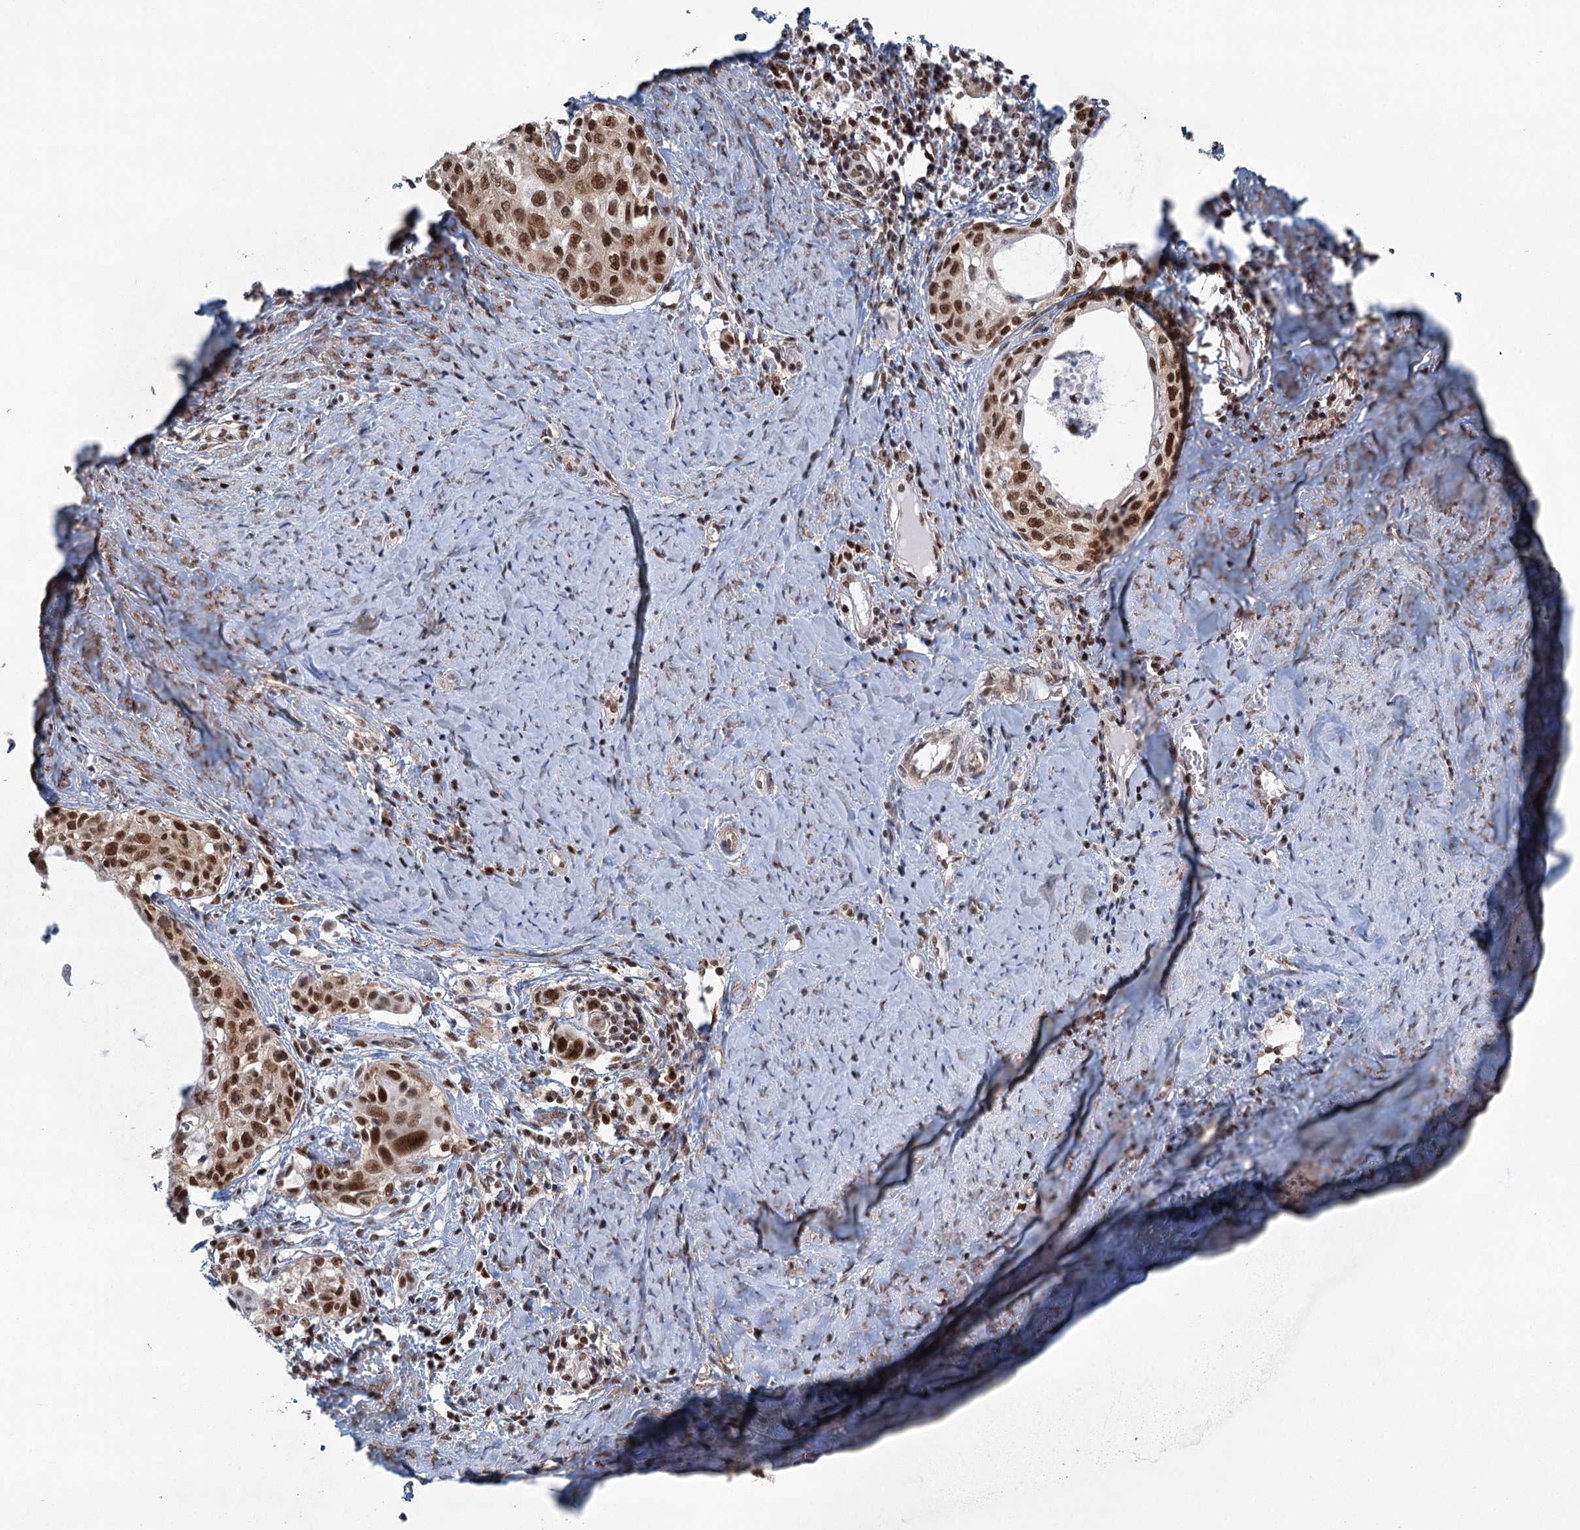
{"staining": {"intensity": "strong", "quantity": ">75%", "location": "nuclear"}, "tissue": "cervical cancer", "cell_type": "Tumor cells", "image_type": "cancer", "snomed": [{"axis": "morphology", "description": "Squamous cell carcinoma, NOS"}, {"axis": "morphology", "description": "Adenocarcinoma, NOS"}, {"axis": "topography", "description": "Cervix"}], "caption": "Brown immunohistochemical staining in cervical cancer displays strong nuclear expression in approximately >75% of tumor cells. Nuclei are stained in blue.", "gene": "GPATCH11", "patient": {"sex": "female", "age": 52}}